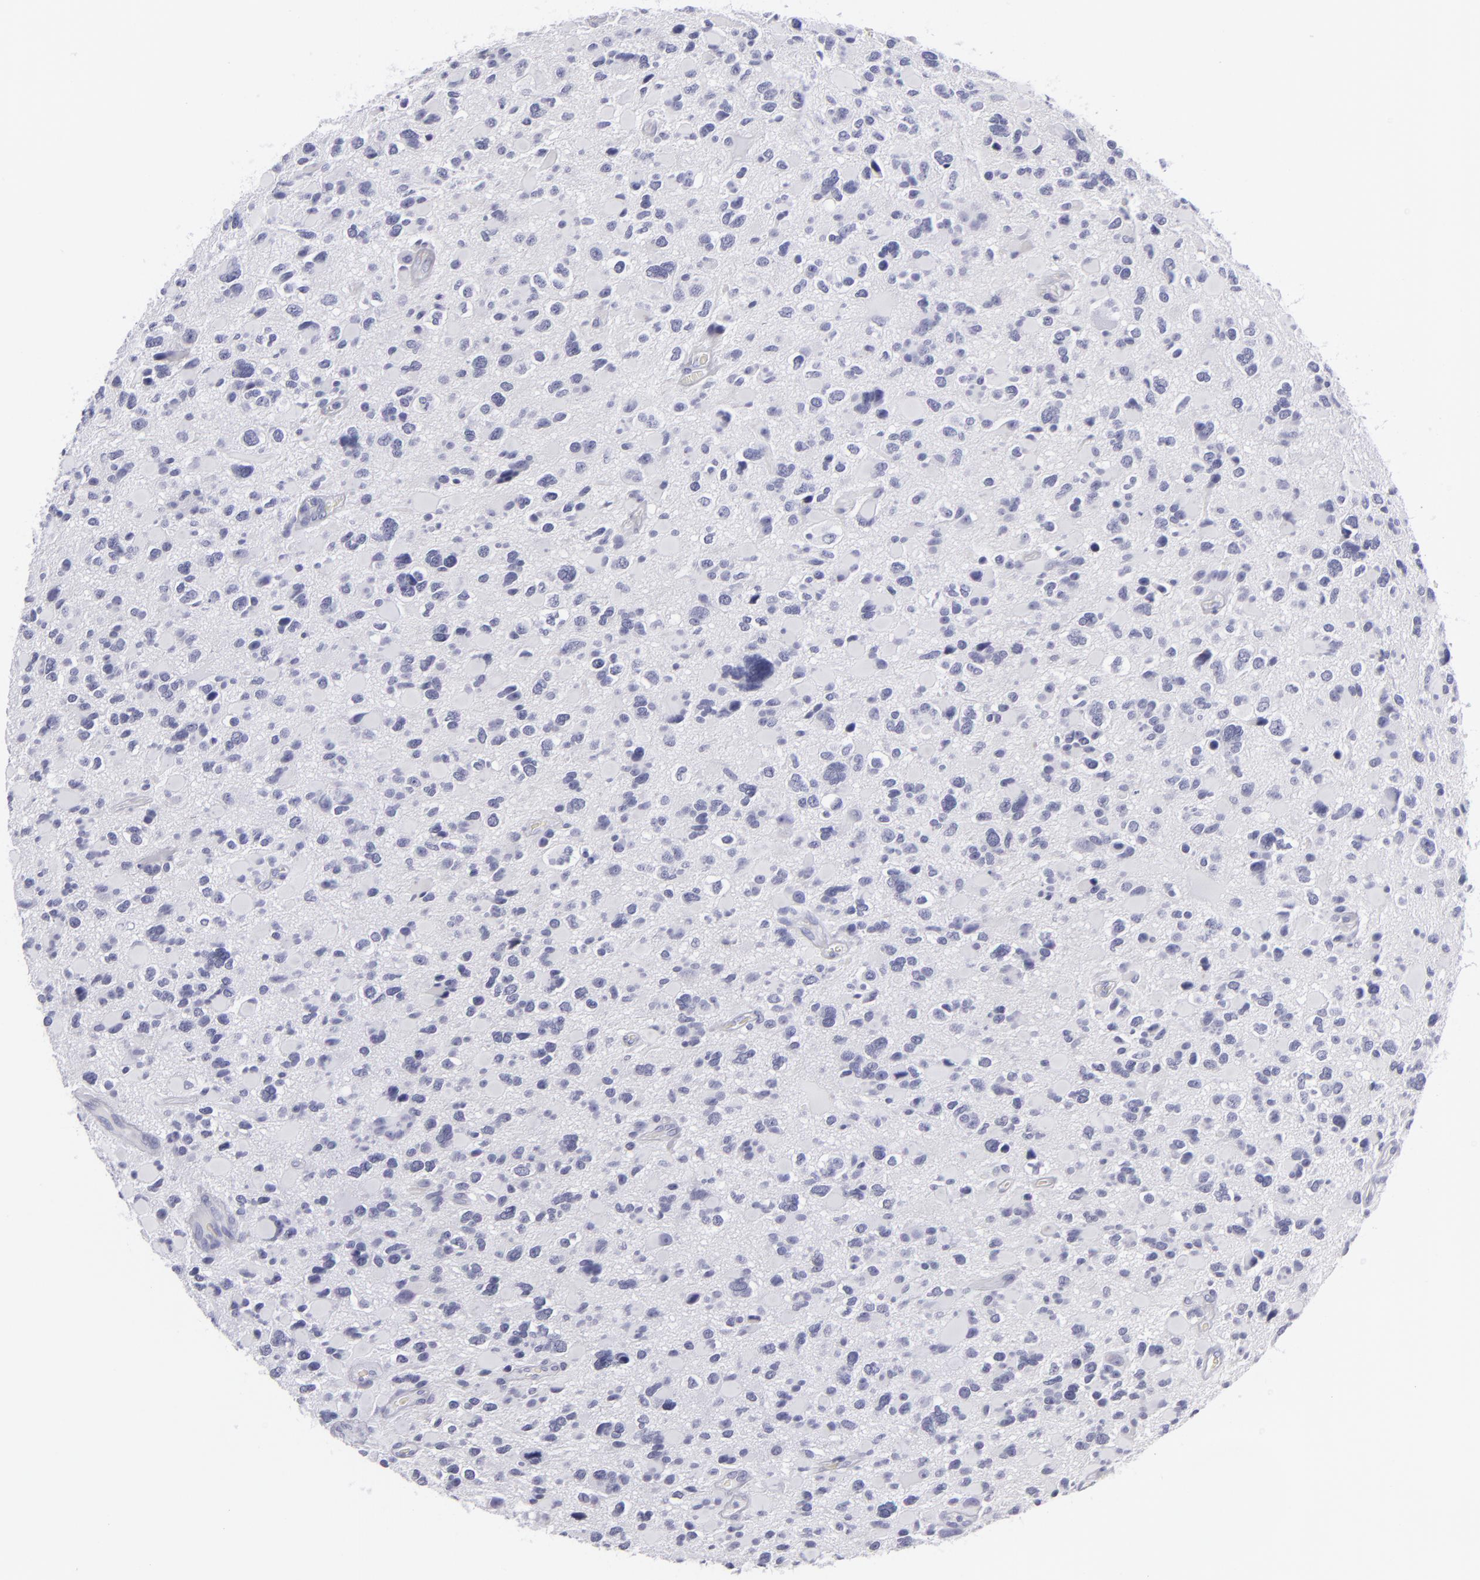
{"staining": {"intensity": "negative", "quantity": "none", "location": "none"}, "tissue": "glioma", "cell_type": "Tumor cells", "image_type": "cancer", "snomed": [{"axis": "morphology", "description": "Glioma, malignant, High grade"}, {"axis": "topography", "description": "Brain"}], "caption": "A histopathology image of malignant glioma (high-grade) stained for a protein shows no brown staining in tumor cells. (DAB immunohistochemistry visualized using brightfield microscopy, high magnification).", "gene": "VIL1", "patient": {"sex": "female", "age": 37}}